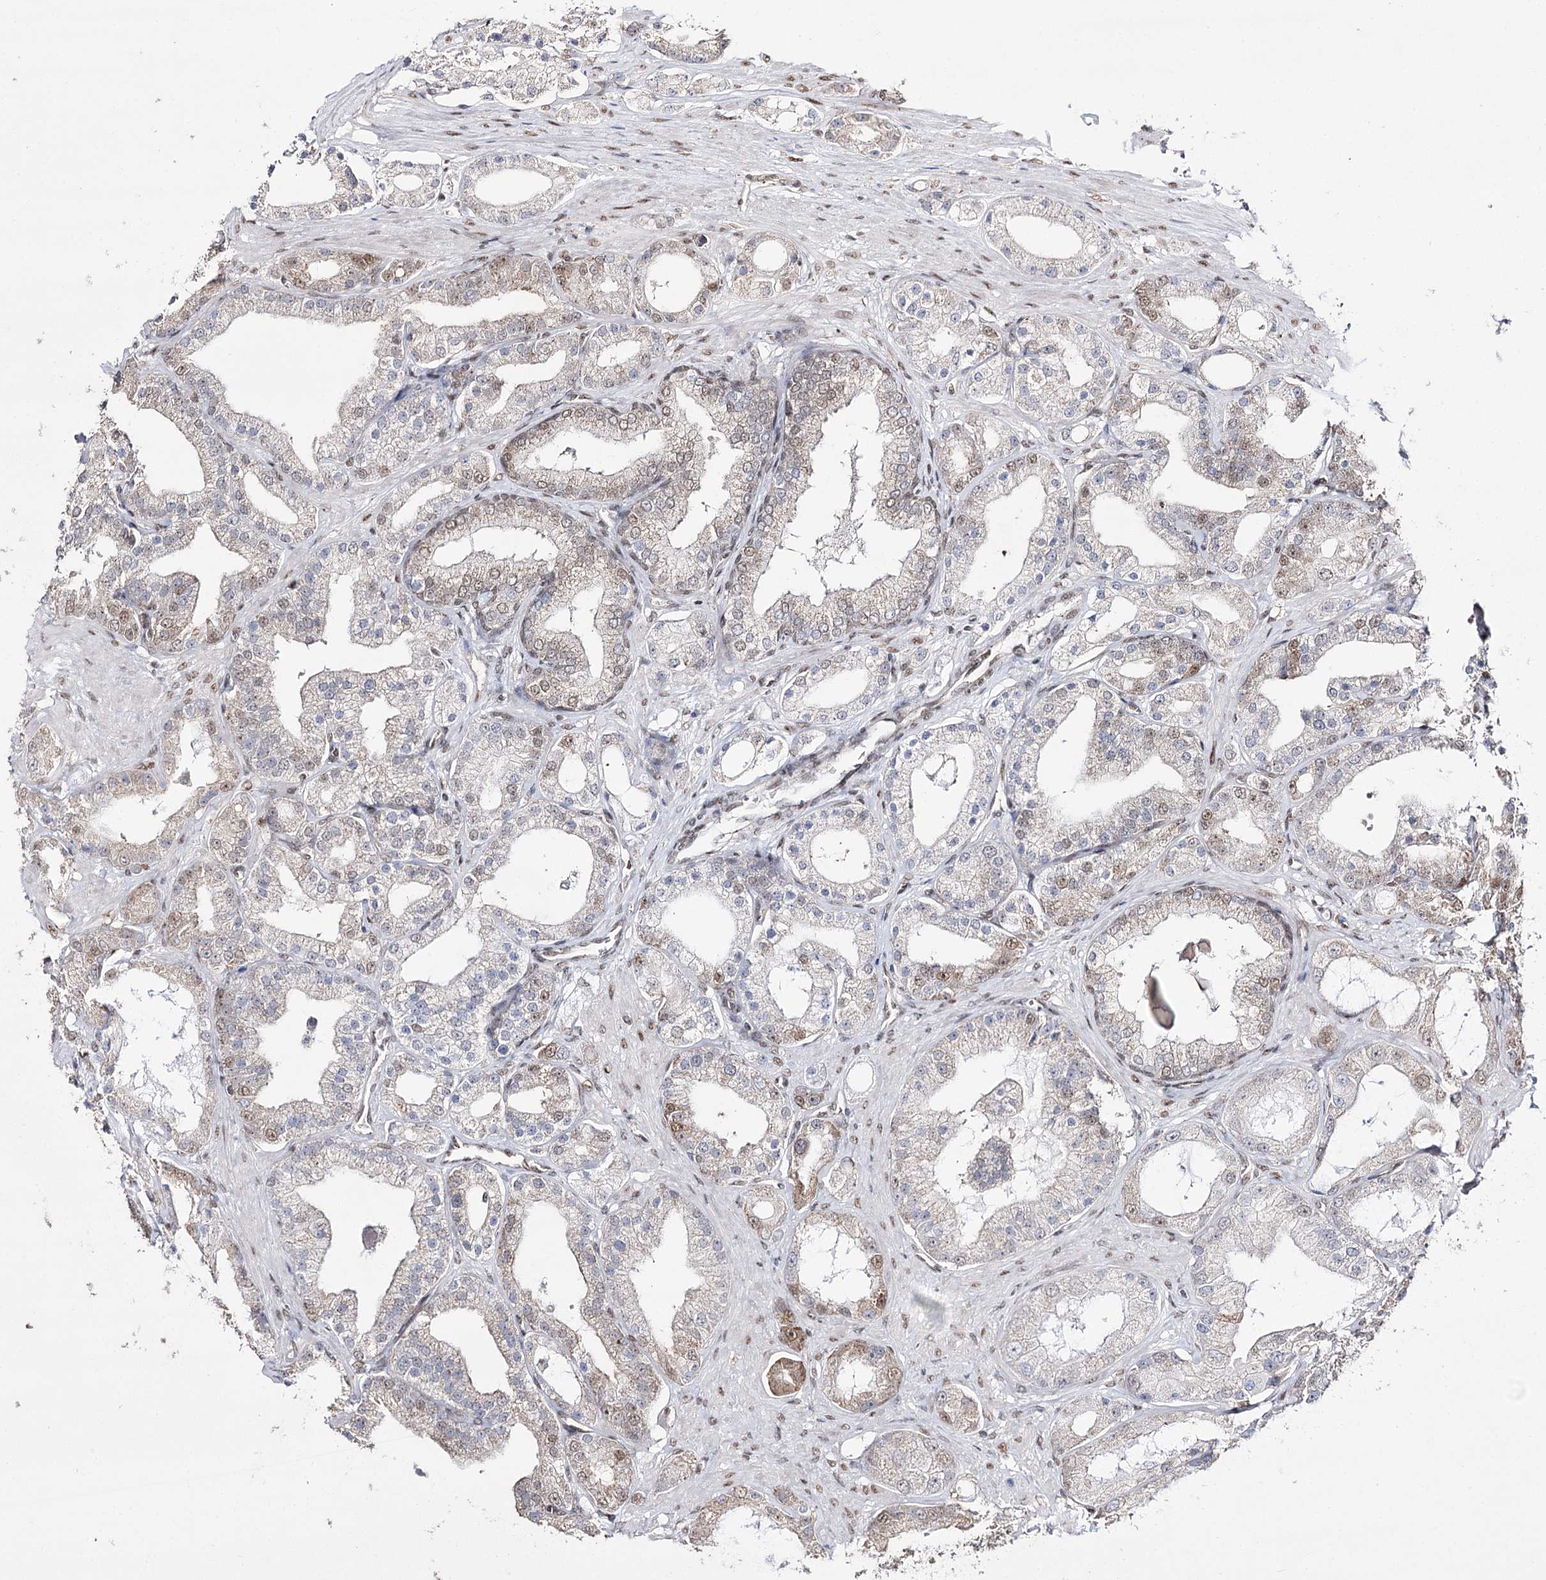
{"staining": {"intensity": "moderate", "quantity": "<25%", "location": "nuclear"}, "tissue": "prostate cancer", "cell_type": "Tumor cells", "image_type": "cancer", "snomed": [{"axis": "morphology", "description": "Adenocarcinoma, Low grade"}, {"axis": "topography", "description": "Prostate"}], "caption": "An image of adenocarcinoma (low-grade) (prostate) stained for a protein reveals moderate nuclear brown staining in tumor cells.", "gene": "VGLL4", "patient": {"sex": "male", "age": 67}}